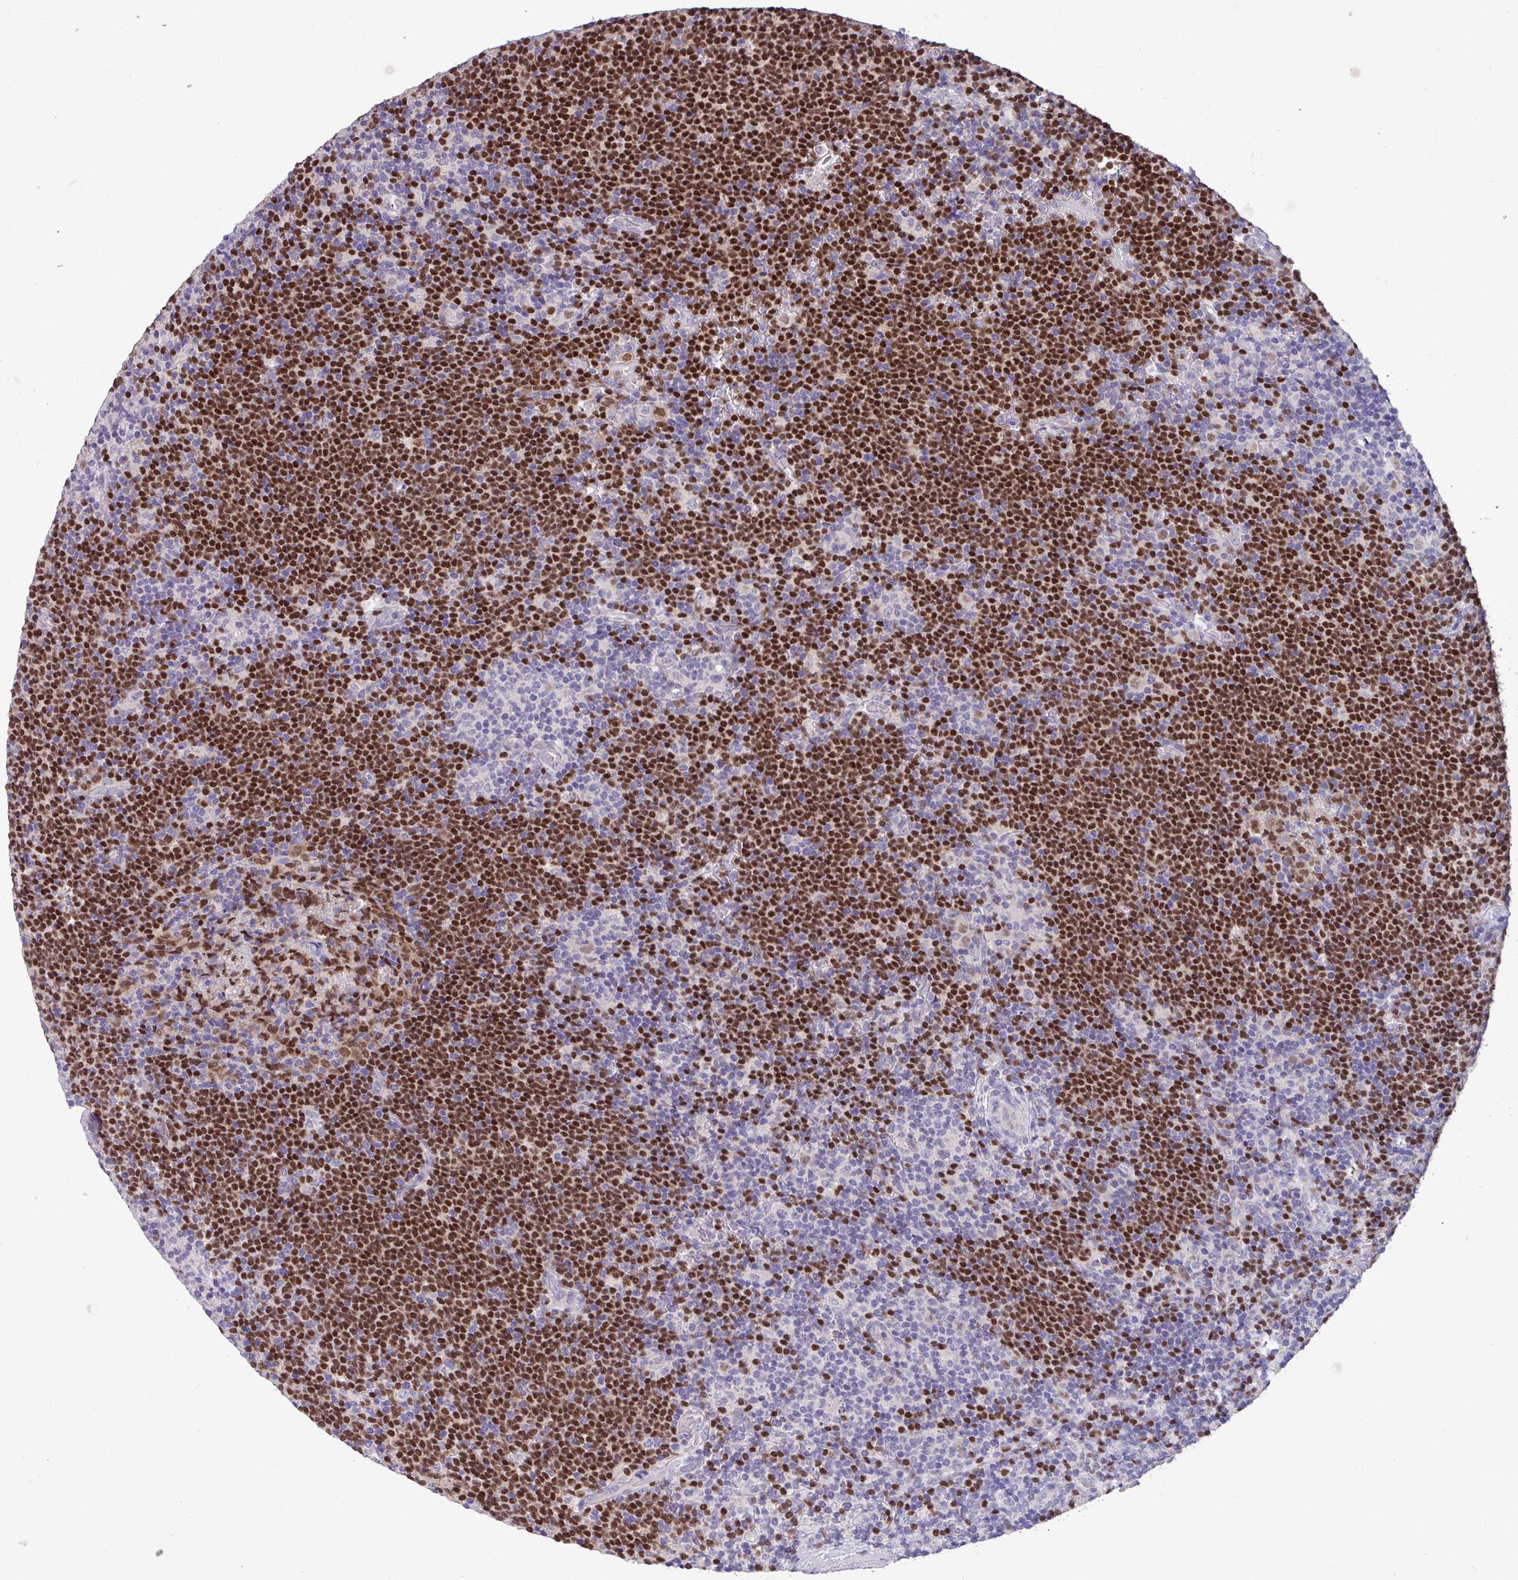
{"staining": {"intensity": "negative", "quantity": "none", "location": "none"}, "tissue": "lymphoma", "cell_type": "Tumor cells", "image_type": "cancer", "snomed": [{"axis": "morphology", "description": "Hodgkin's disease, NOS"}, {"axis": "topography", "description": "Lymph node"}], "caption": "Immunohistochemistry (IHC) photomicrograph of neoplastic tissue: lymphoma stained with DAB displays no significant protein staining in tumor cells.", "gene": "PAX8", "patient": {"sex": "female", "age": 57}}